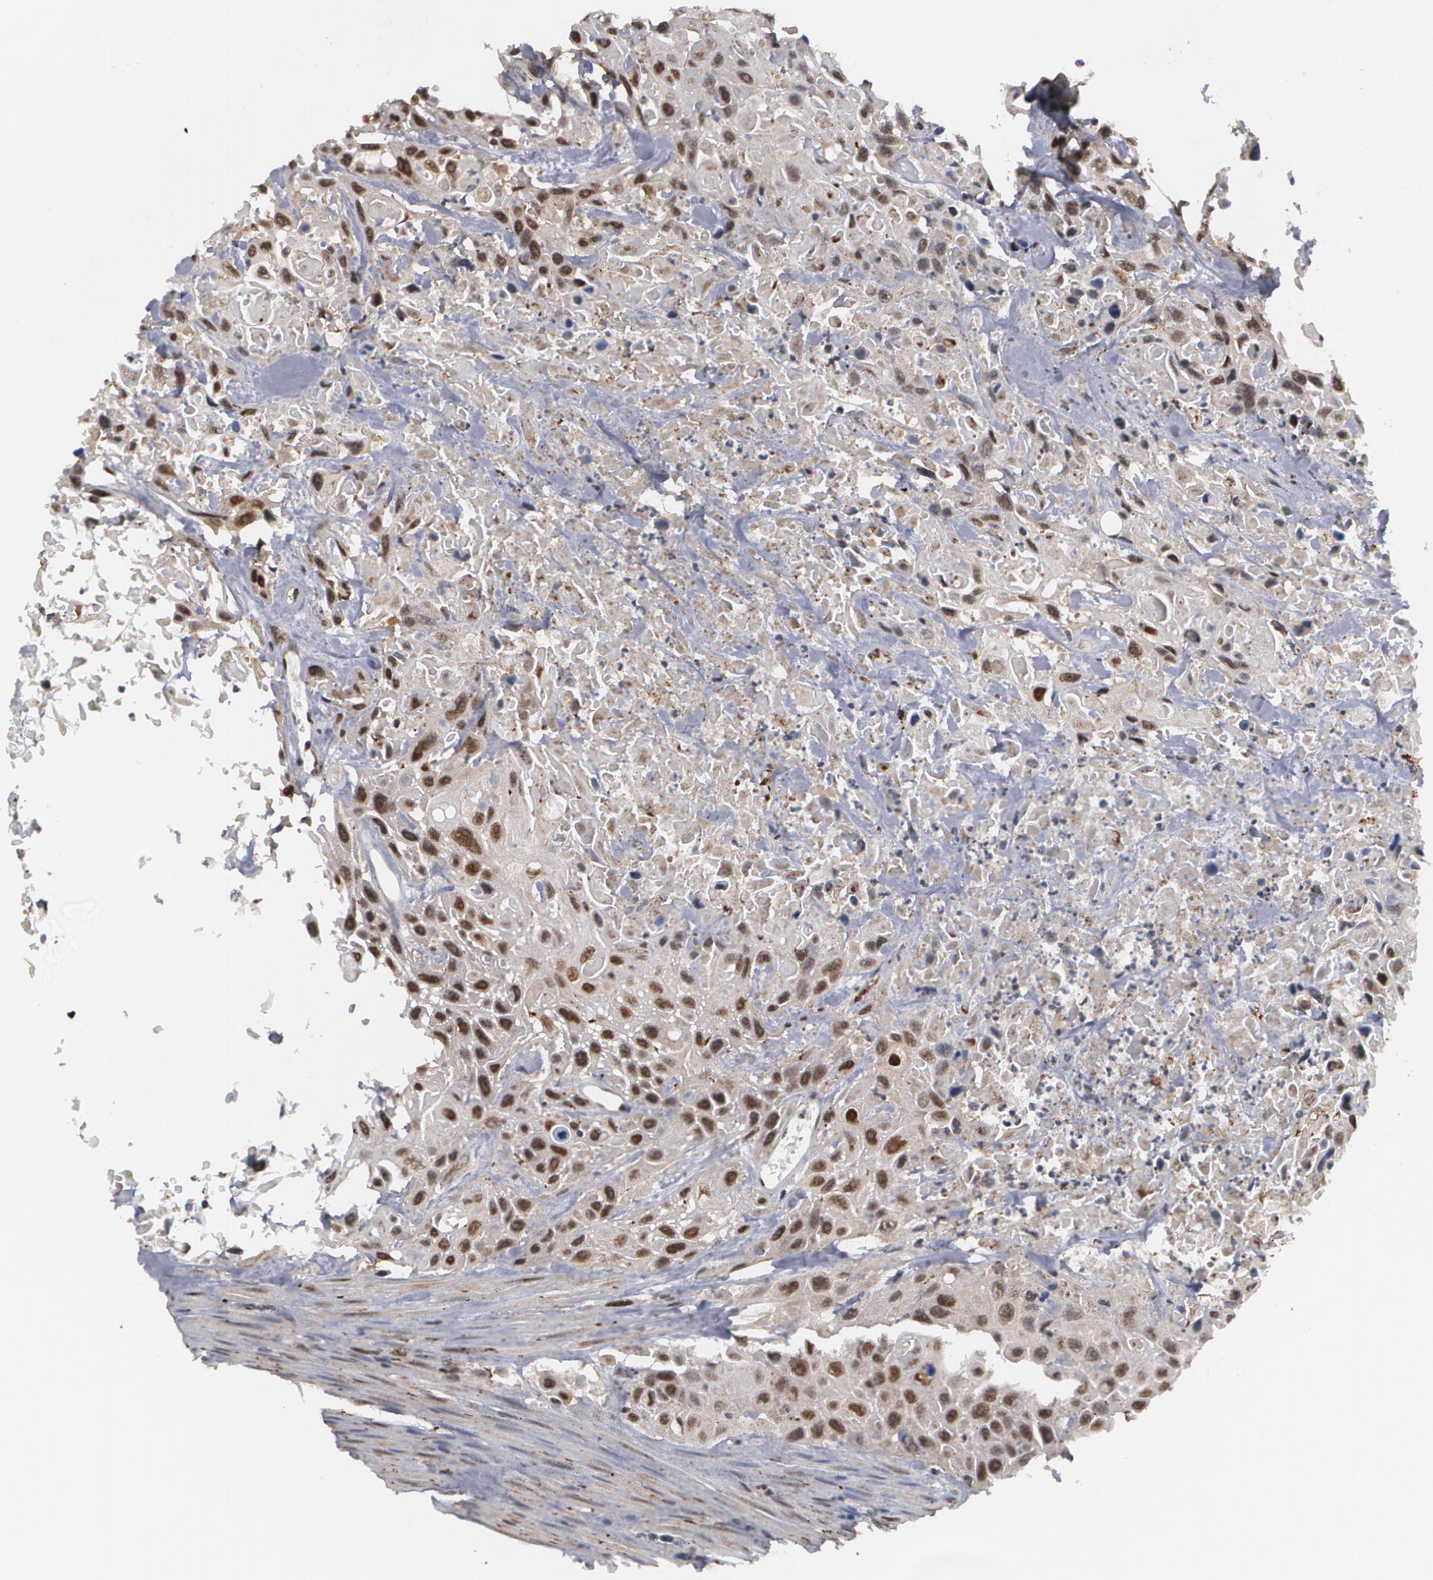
{"staining": {"intensity": "weak", "quantity": ">75%", "location": "nuclear"}, "tissue": "urothelial cancer", "cell_type": "Tumor cells", "image_type": "cancer", "snomed": [{"axis": "morphology", "description": "Urothelial carcinoma, High grade"}, {"axis": "topography", "description": "Urinary bladder"}], "caption": "Immunohistochemical staining of high-grade urothelial carcinoma shows weak nuclear protein expression in approximately >75% of tumor cells.", "gene": "INTS6", "patient": {"sex": "female", "age": 84}}